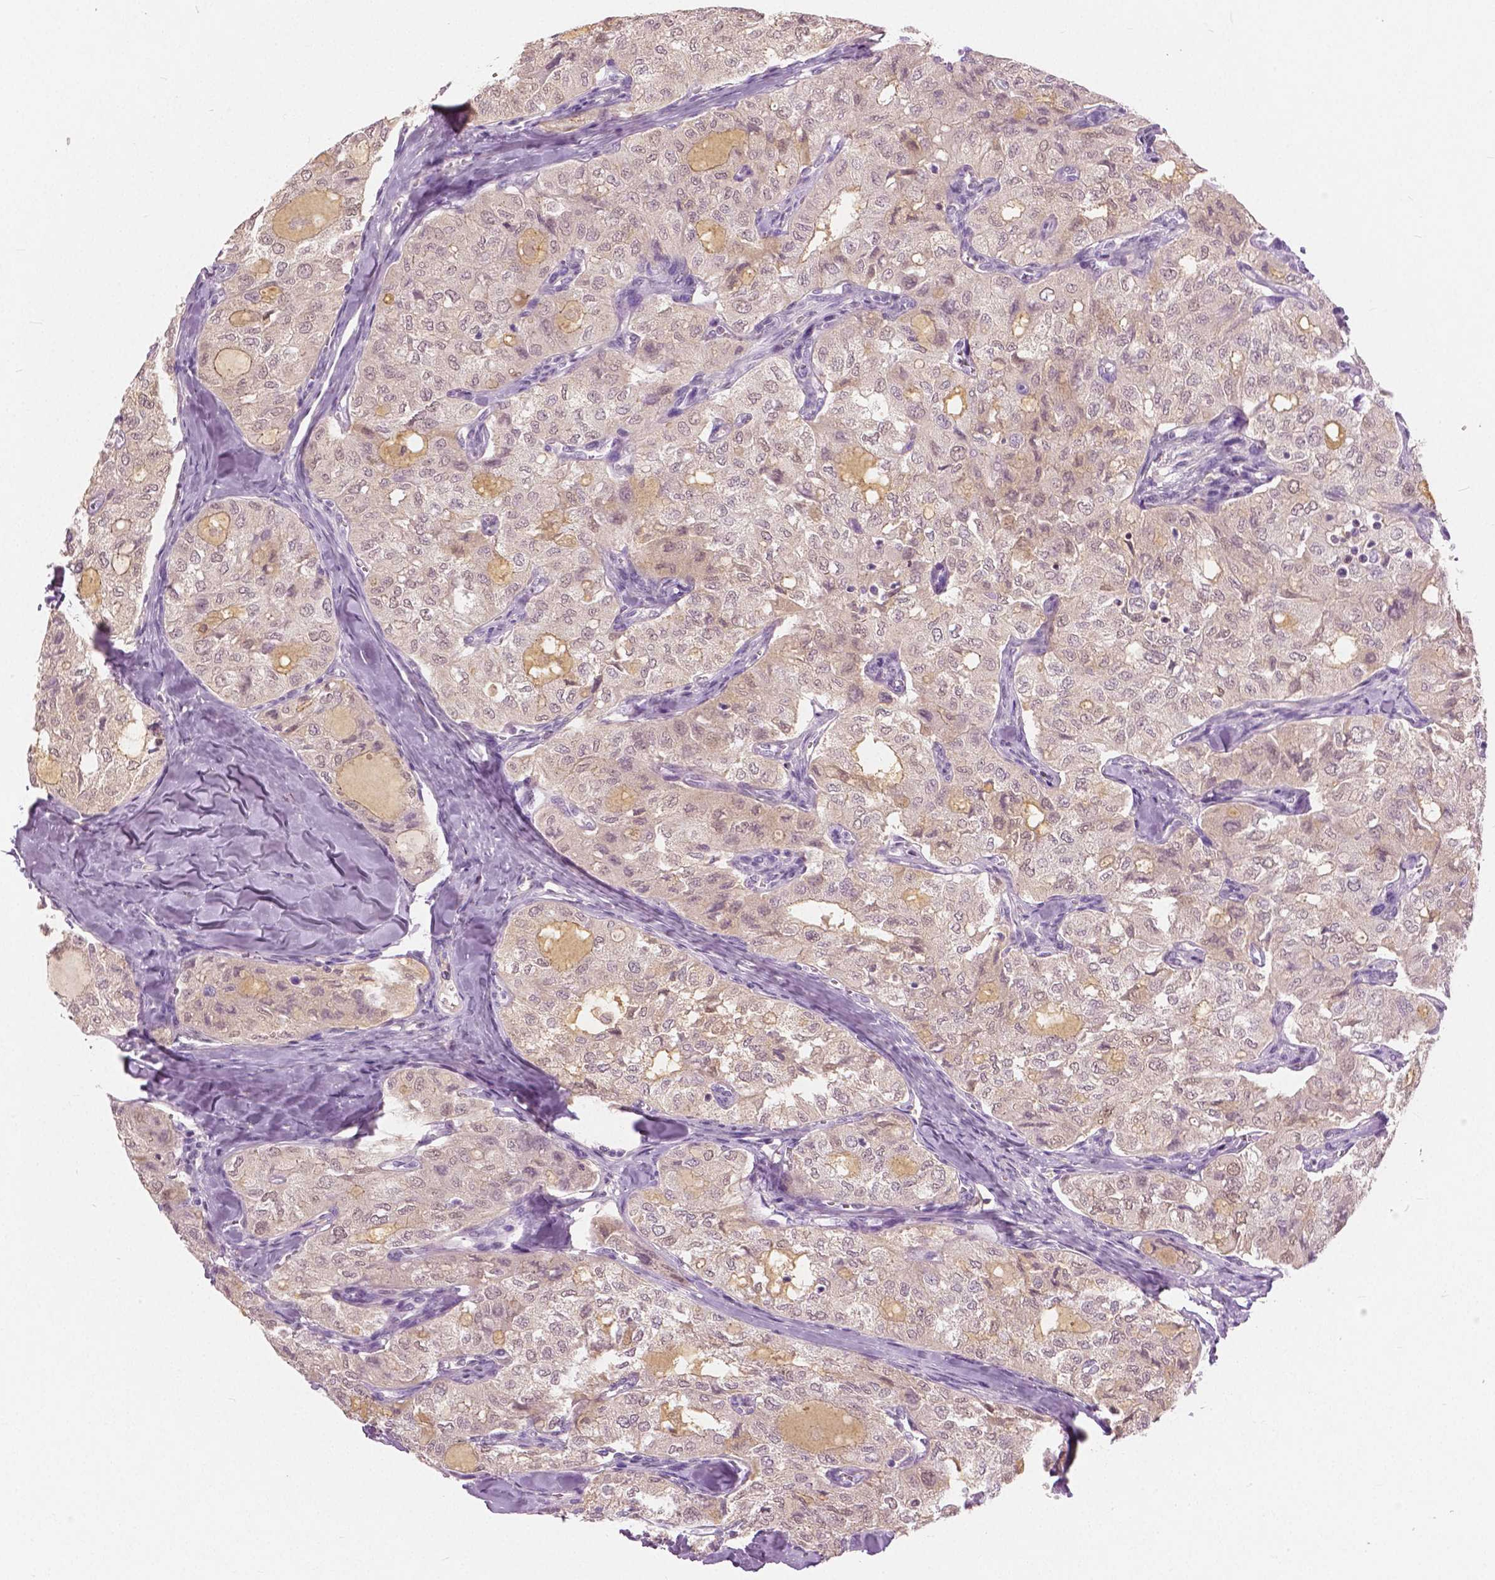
{"staining": {"intensity": "negative", "quantity": "none", "location": "none"}, "tissue": "thyroid cancer", "cell_type": "Tumor cells", "image_type": "cancer", "snomed": [{"axis": "morphology", "description": "Follicular adenoma carcinoma, NOS"}, {"axis": "topography", "description": "Thyroid gland"}], "caption": "Thyroid follicular adenoma carcinoma stained for a protein using IHC exhibits no positivity tumor cells.", "gene": "GALM", "patient": {"sex": "male", "age": 75}}